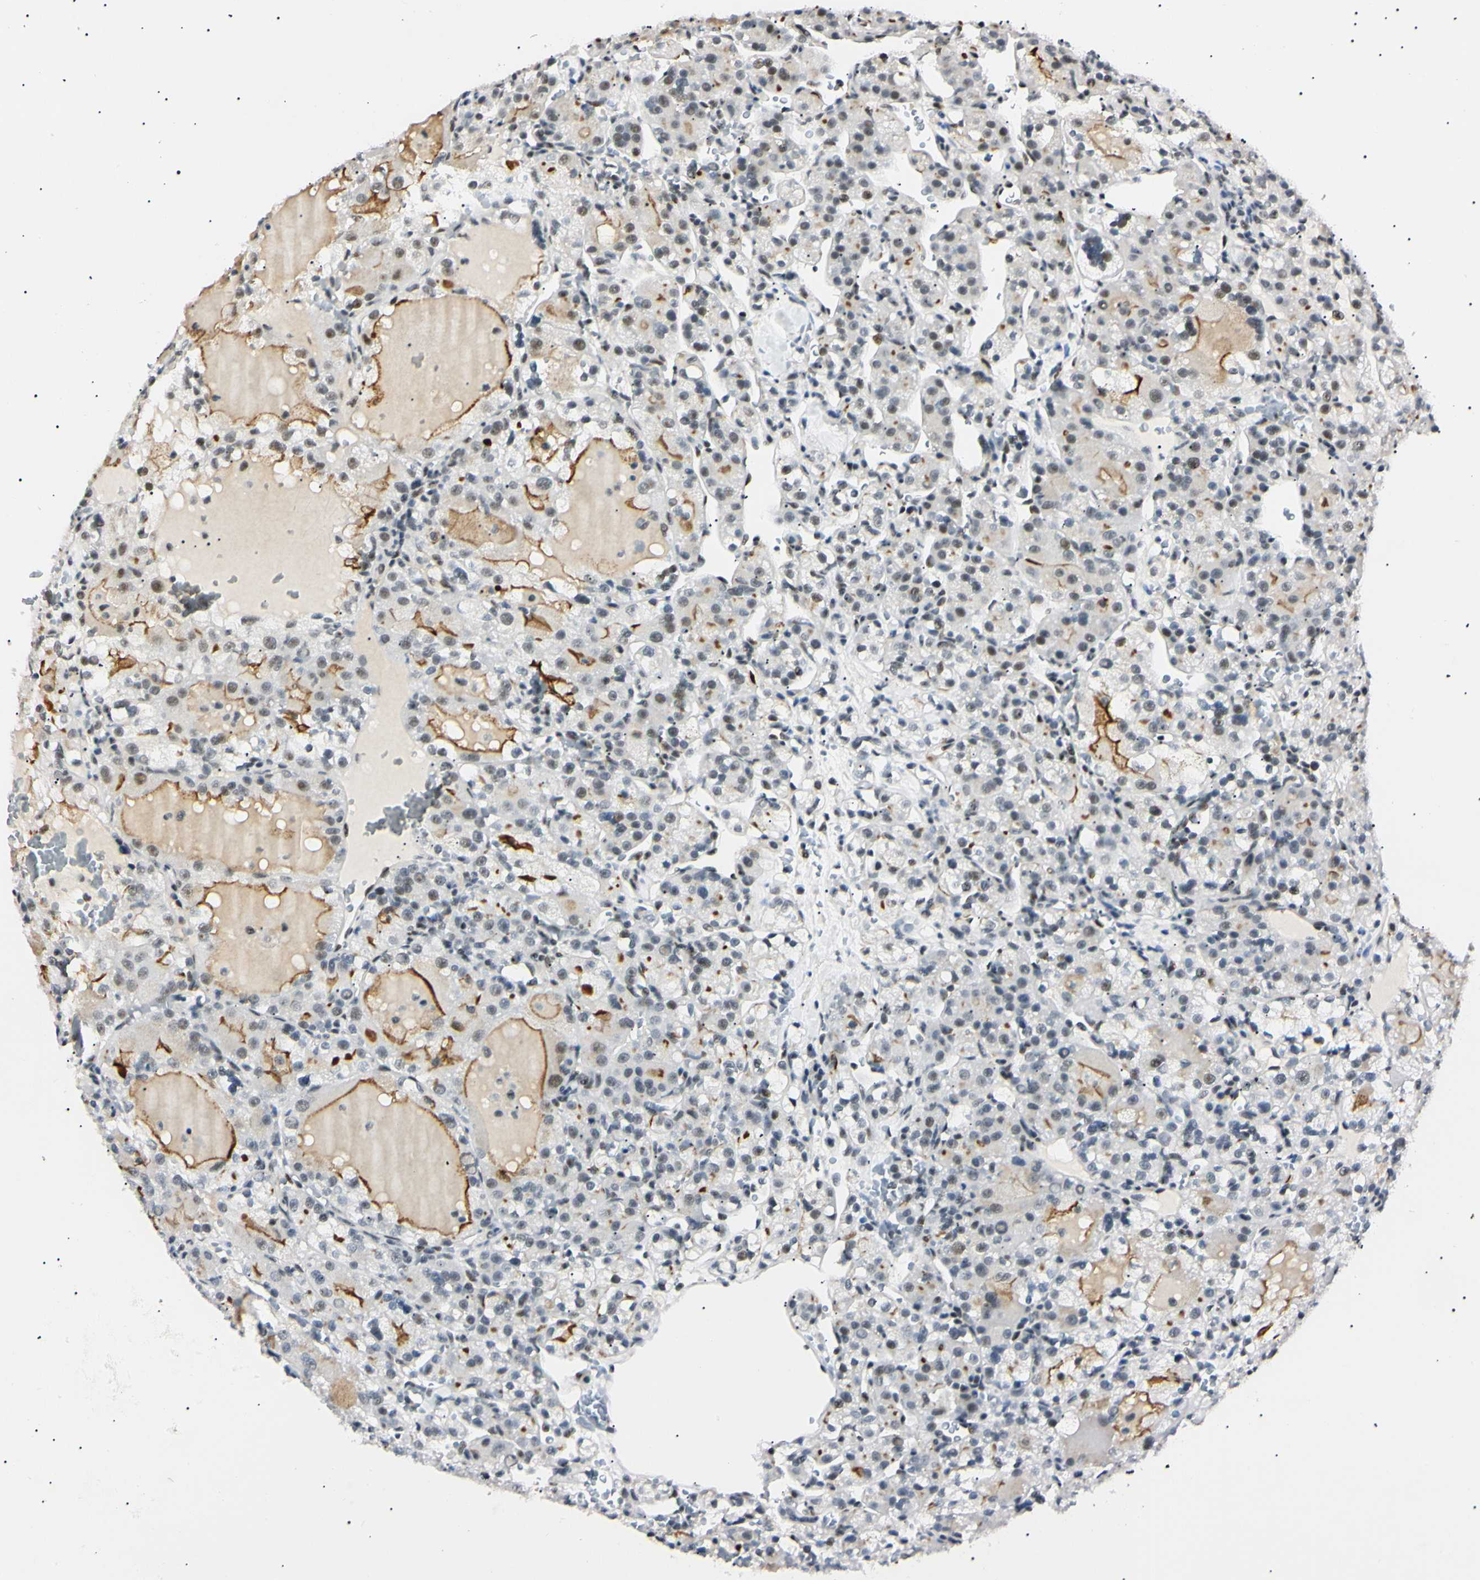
{"staining": {"intensity": "moderate", "quantity": "<25%", "location": "nuclear"}, "tissue": "renal cancer", "cell_type": "Tumor cells", "image_type": "cancer", "snomed": [{"axis": "morphology", "description": "Normal tissue, NOS"}, {"axis": "morphology", "description": "Adenocarcinoma, NOS"}, {"axis": "topography", "description": "Kidney"}], "caption": "DAB (3,3'-diaminobenzidine) immunohistochemical staining of human renal cancer (adenocarcinoma) reveals moderate nuclear protein positivity in about <25% of tumor cells.", "gene": "ZNF134", "patient": {"sex": "male", "age": 61}}